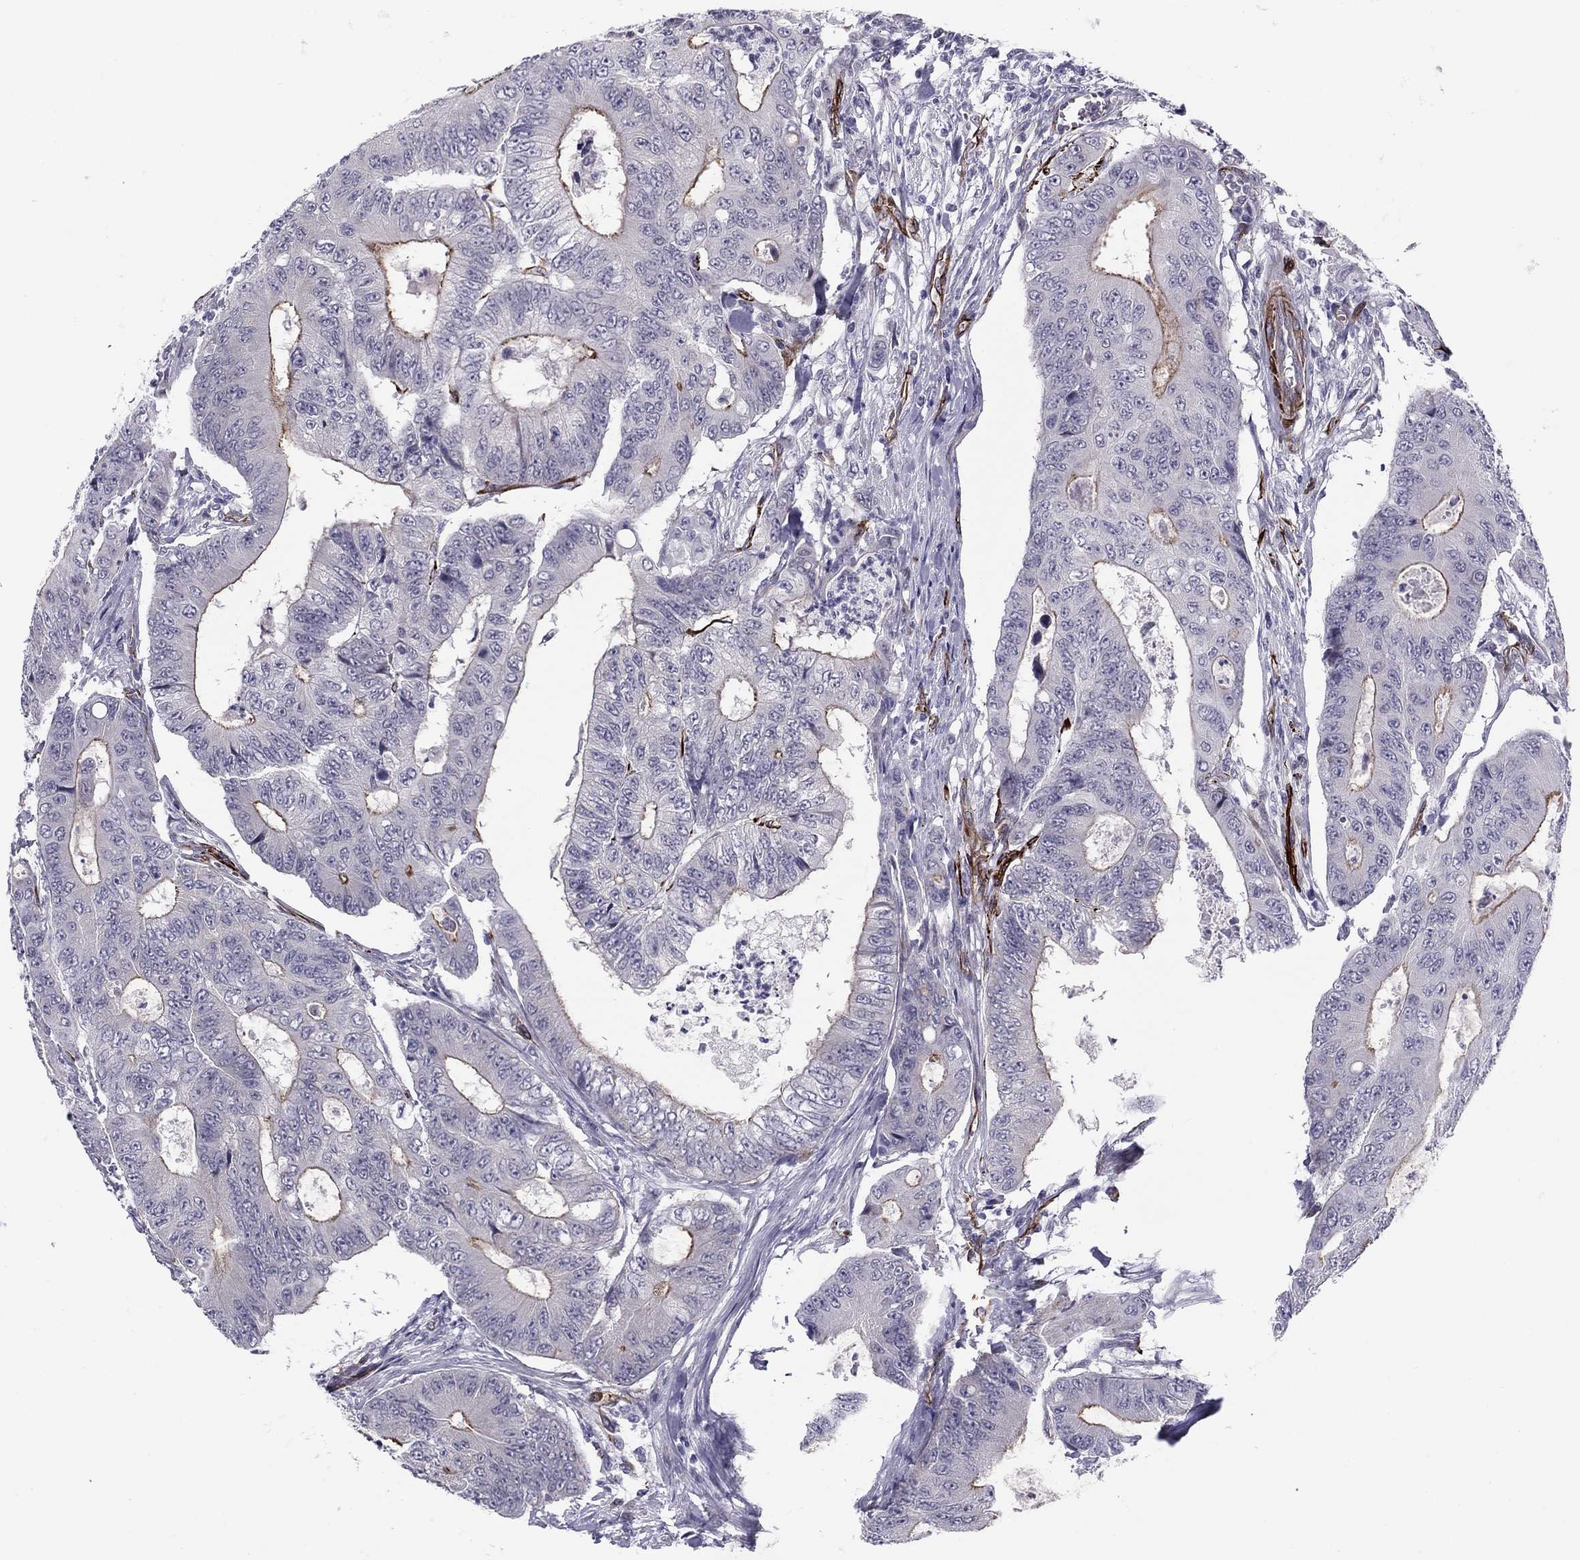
{"staining": {"intensity": "moderate", "quantity": "<25%", "location": "cytoplasmic/membranous"}, "tissue": "colorectal cancer", "cell_type": "Tumor cells", "image_type": "cancer", "snomed": [{"axis": "morphology", "description": "Adenocarcinoma, NOS"}, {"axis": "topography", "description": "Colon"}], "caption": "A histopathology image of colorectal adenocarcinoma stained for a protein exhibits moderate cytoplasmic/membranous brown staining in tumor cells.", "gene": "ANKS4B", "patient": {"sex": "female", "age": 48}}